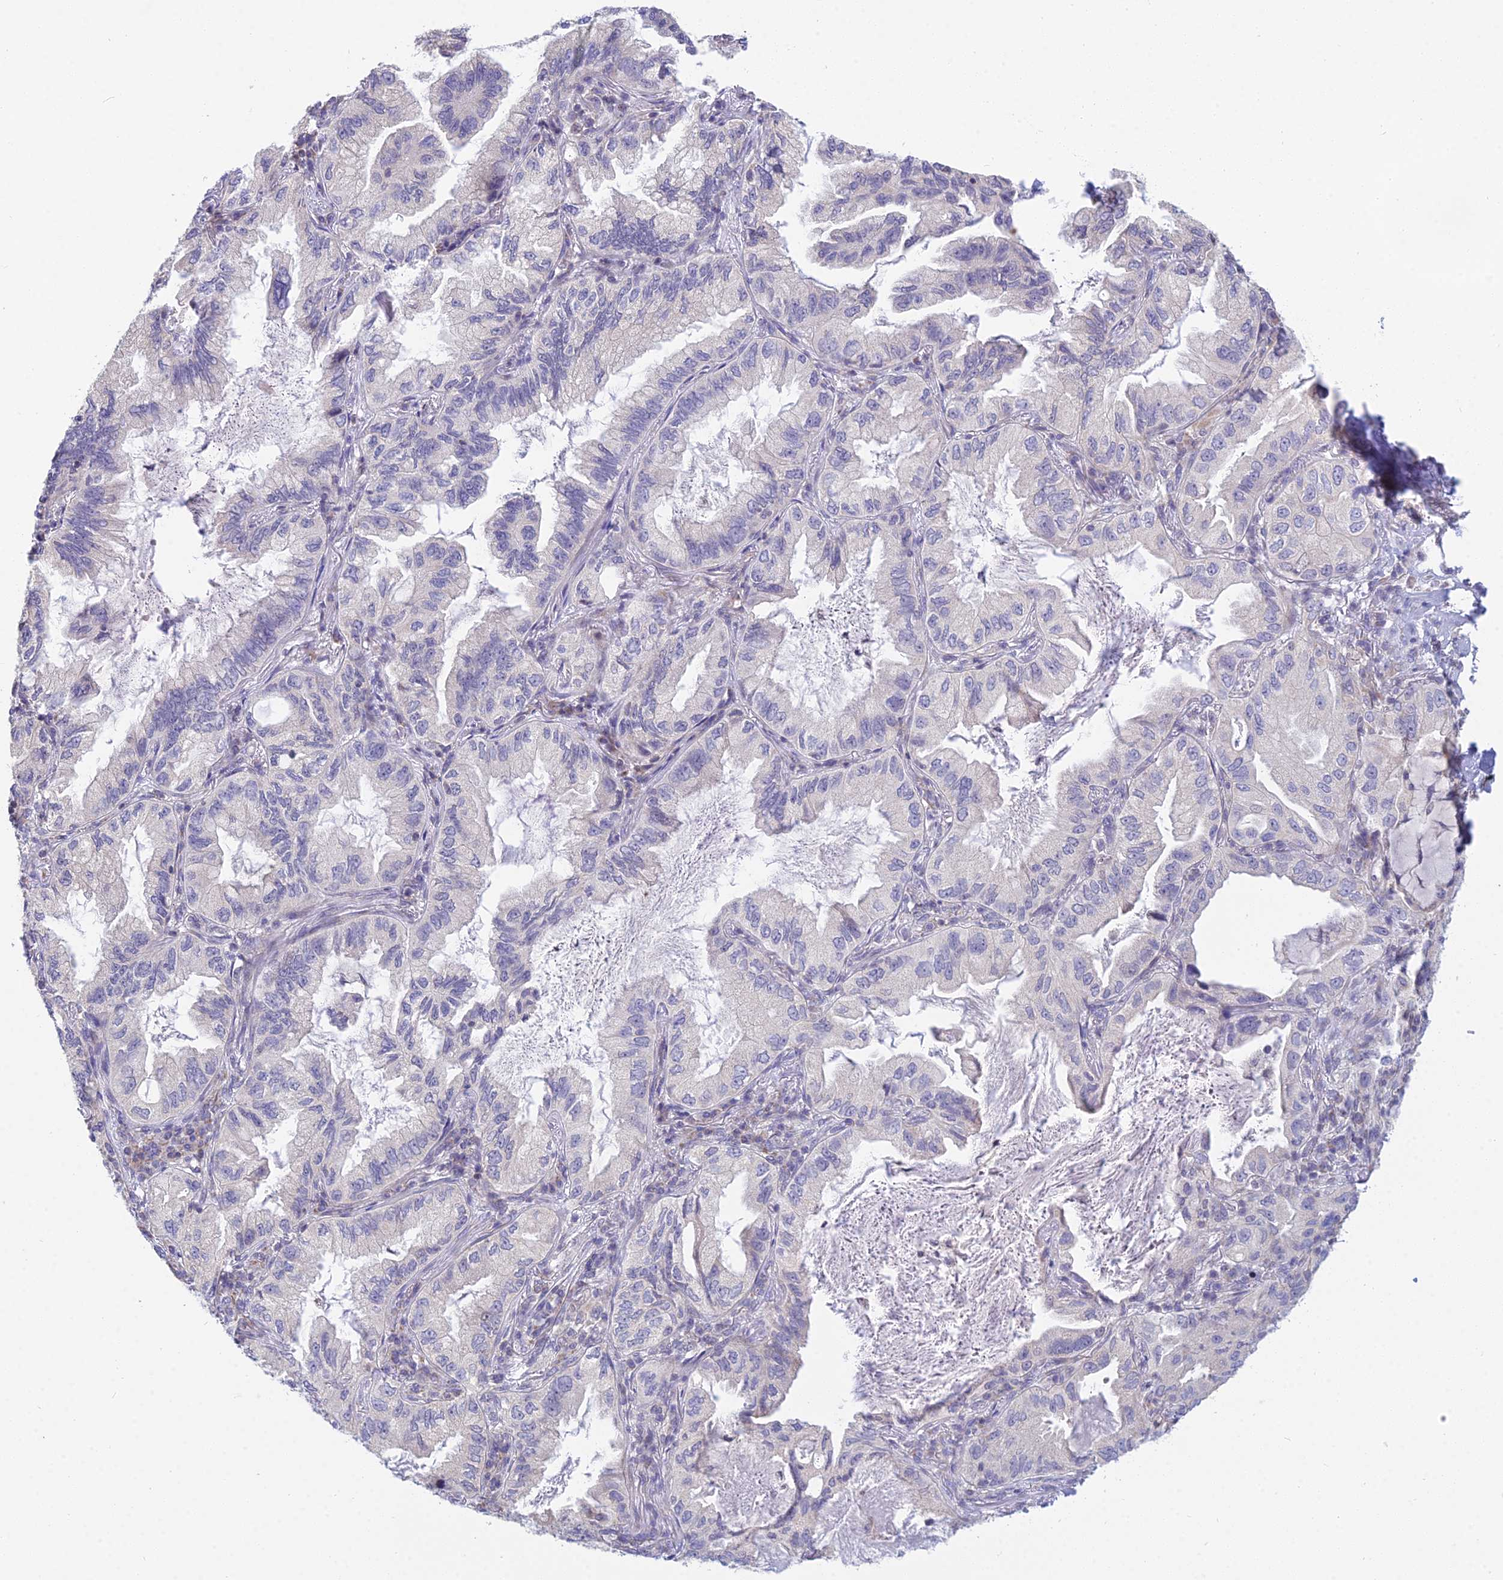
{"staining": {"intensity": "negative", "quantity": "none", "location": "none"}, "tissue": "lung cancer", "cell_type": "Tumor cells", "image_type": "cancer", "snomed": [{"axis": "morphology", "description": "Adenocarcinoma, NOS"}, {"axis": "topography", "description": "Lung"}], "caption": "The photomicrograph shows no significant staining in tumor cells of lung adenocarcinoma. (DAB IHC, high magnification).", "gene": "CFAP206", "patient": {"sex": "female", "age": 69}}